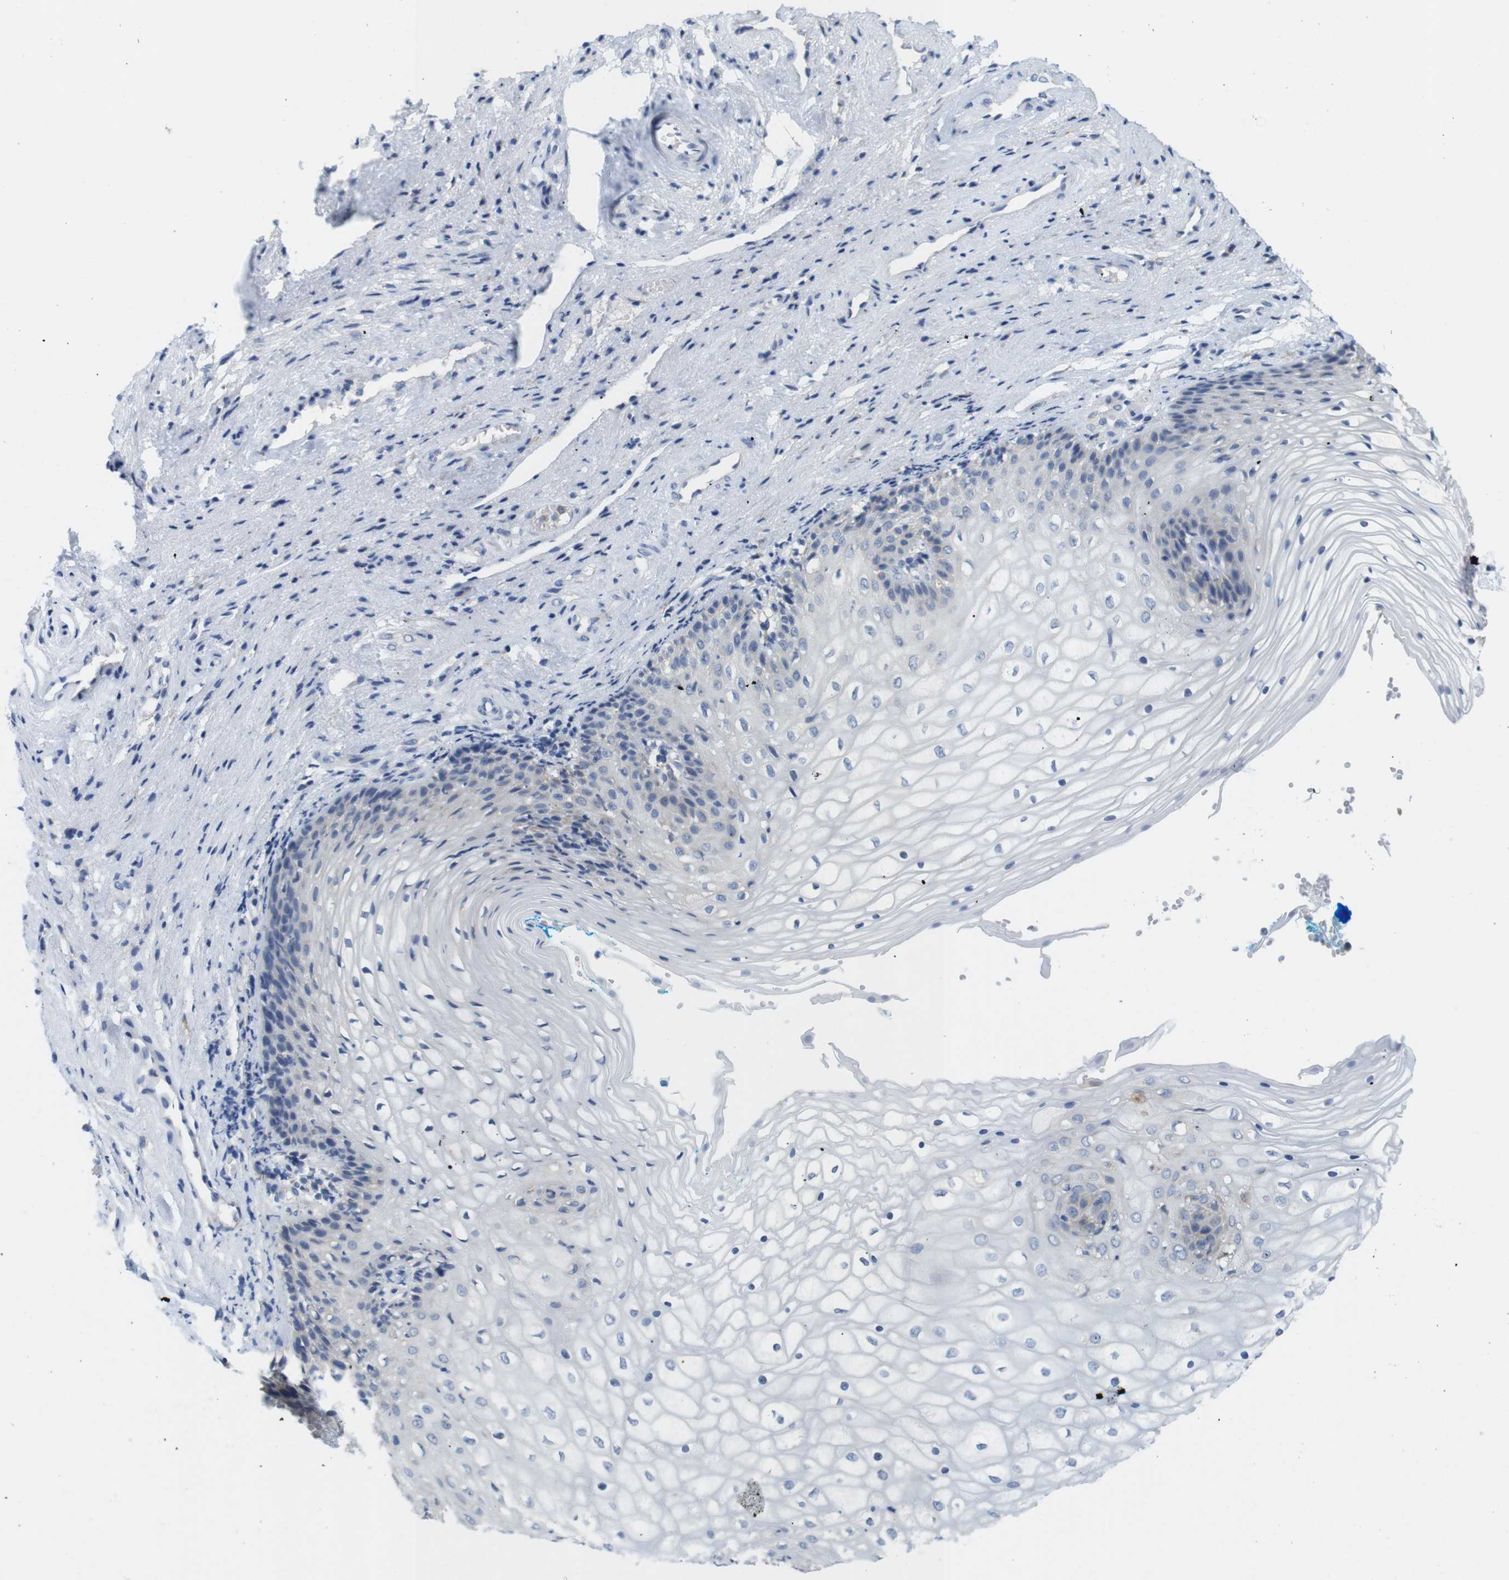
{"staining": {"intensity": "negative", "quantity": "none", "location": "none"}, "tissue": "vagina", "cell_type": "Squamous epithelial cells", "image_type": "normal", "snomed": [{"axis": "morphology", "description": "Normal tissue, NOS"}, {"axis": "topography", "description": "Vagina"}], "caption": "This is an immunohistochemistry image of benign vagina. There is no expression in squamous epithelial cells.", "gene": "NEBL", "patient": {"sex": "female", "age": 34}}